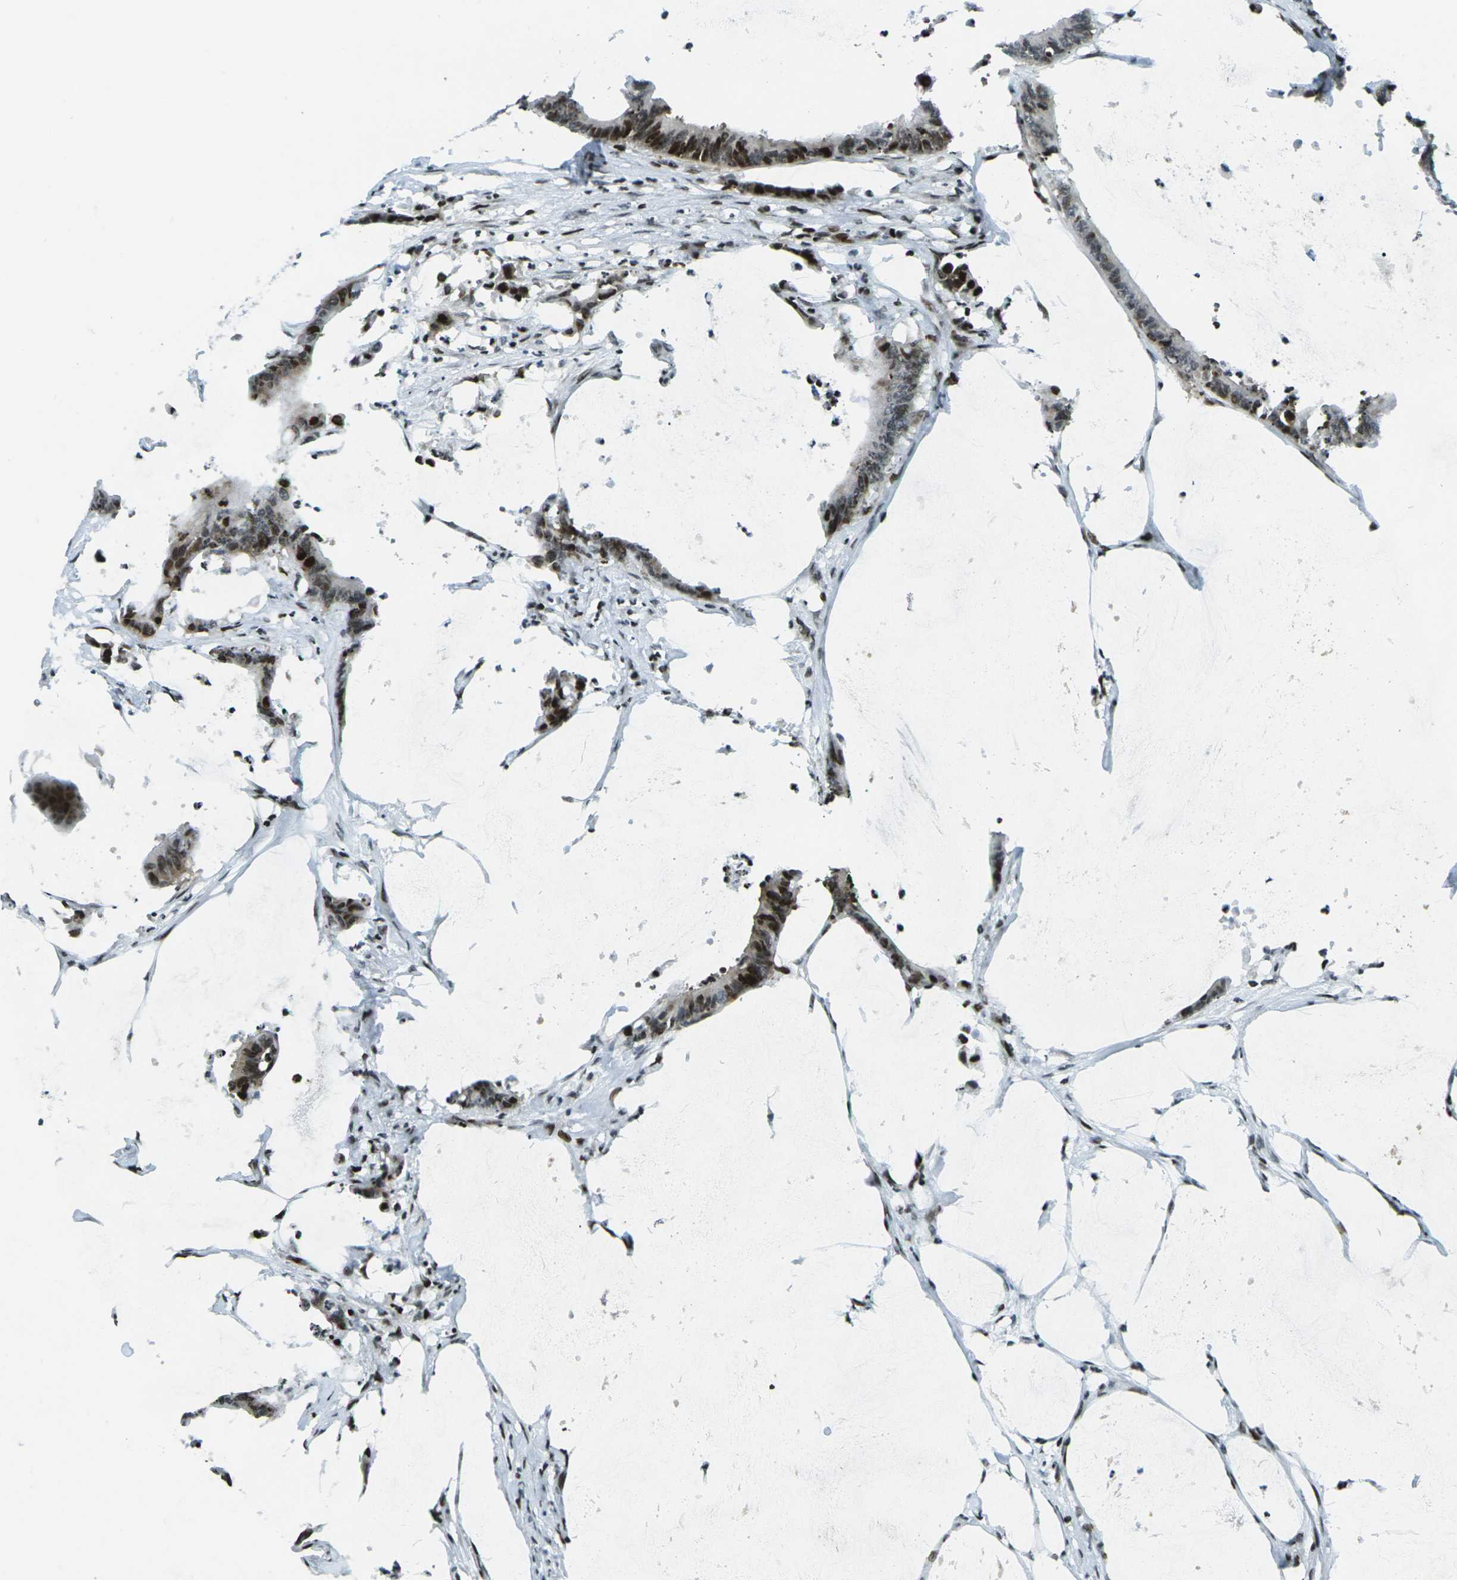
{"staining": {"intensity": "moderate", "quantity": ">75%", "location": "nuclear"}, "tissue": "colorectal cancer", "cell_type": "Tumor cells", "image_type": "cancer", "snomed": [{"axis": "morphology", "description": "Adenocarcinoma, NOS"}, {"axis": "topography", "description": "Rectum"}], "caption": "This histopathology image exhibits adenocarcinoma (colorectal) stained with immunohistochemistry (IHC) to label a protein in brown. The nuclear of tumor cells show moderate positivity for the protein. Nuclei are counter-stained blue.", "gene": "H3-3A", "patient": {"sex": "female", "age": 66}}